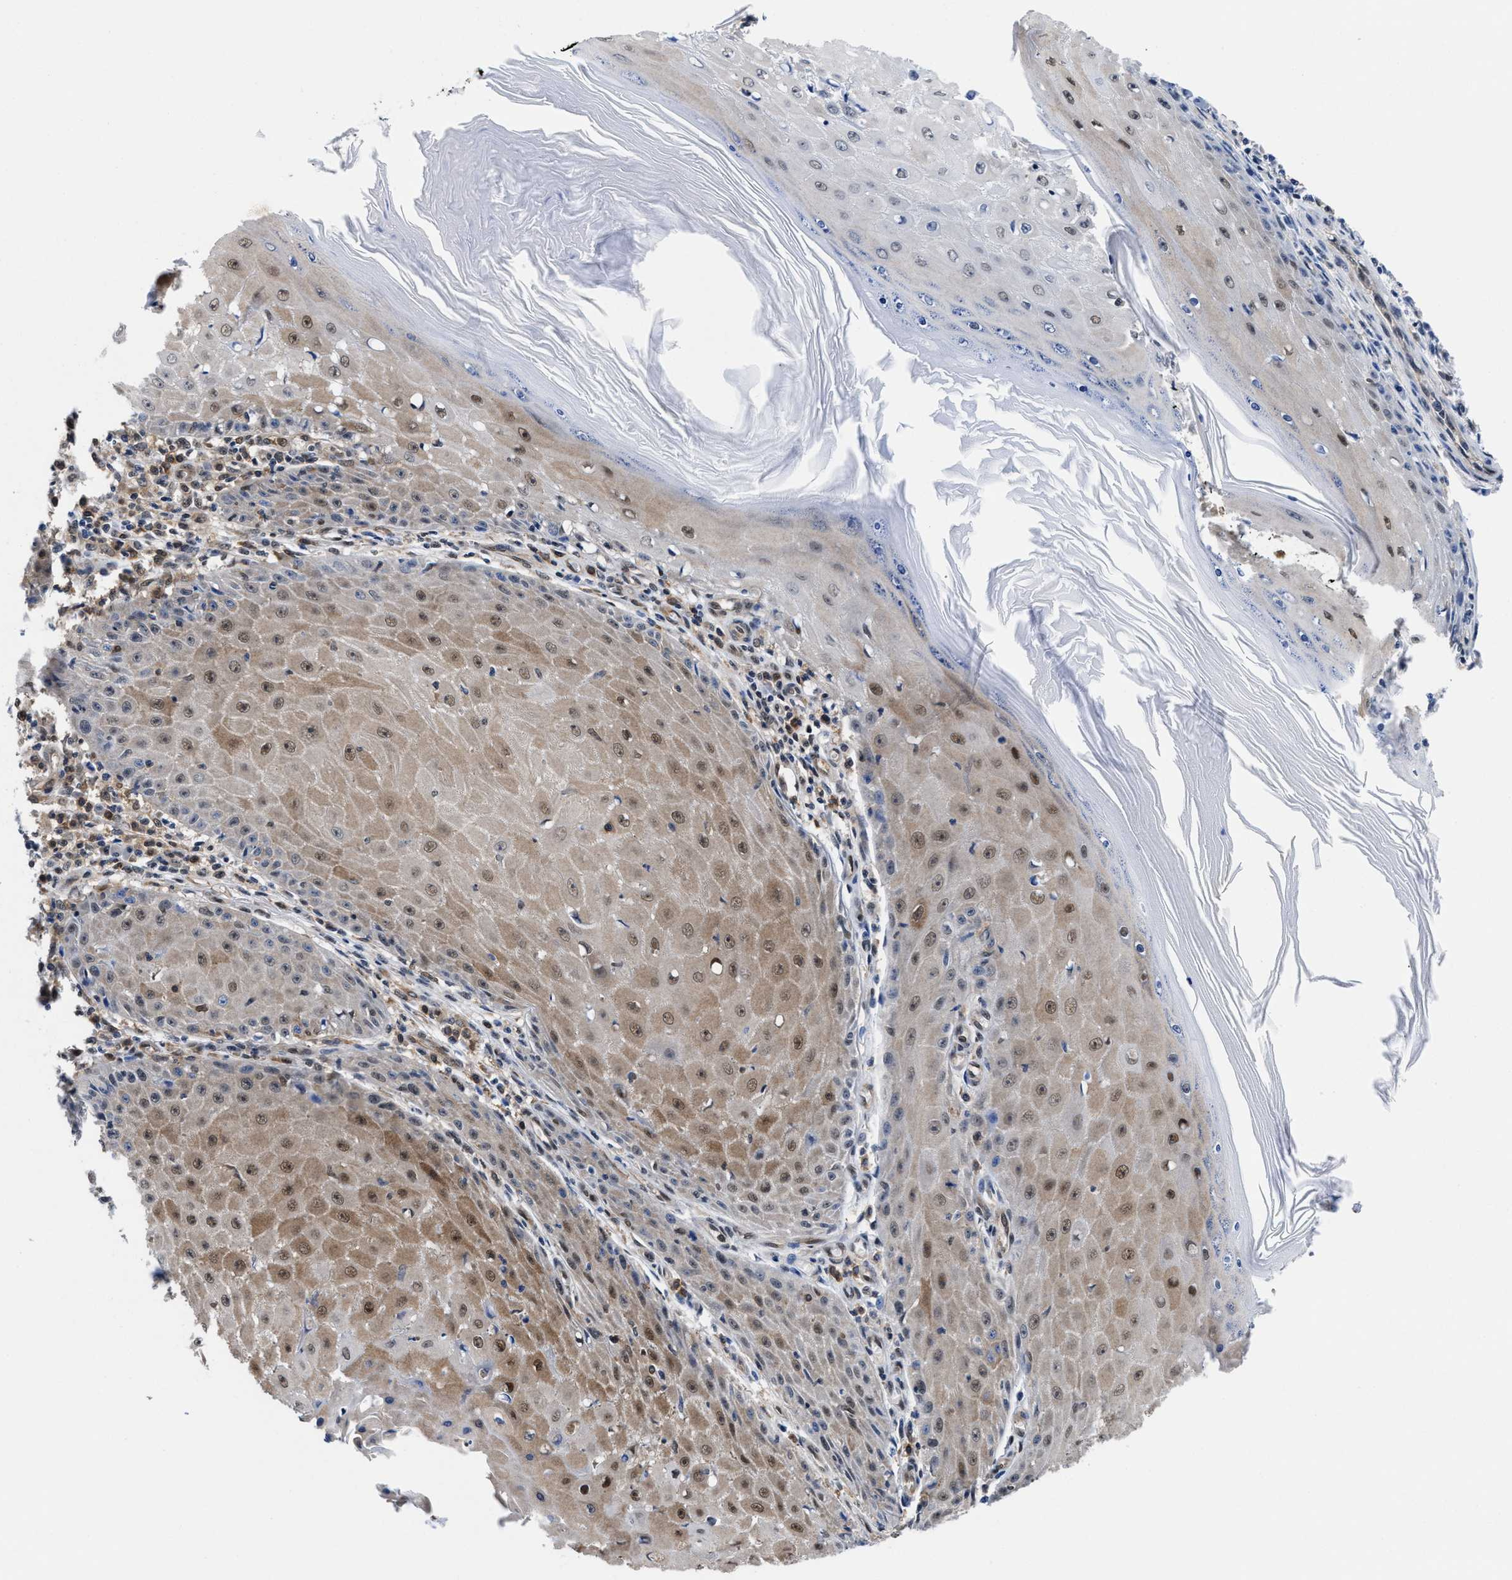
{"staining": {"intensity": "weak", "quantity": "25%-75%", "location": "cytoplasmic/membranous,nuclear"}, "tissue": "skin cancer", "cell_type": "Tumor cells", "image_type": "cancer", "snomed": [{"axis": "morphology", "description": "Squamous cell carcinoma, NOS"}, {"axis": "topography", "description": "Skin"}], "caption": "Protein expression analysis of human skin squamous cell carcinoma reveals weak cytoplasmic/membranous and nuclear staining in about 25%-75% of tumor cells. The staining was performed using DAB, with brown indicating positive protein expression. Nuclei are stained blue with hematoxylin.", "gene": "ACLY", "patient": {"sex": "female", "age": 73}}